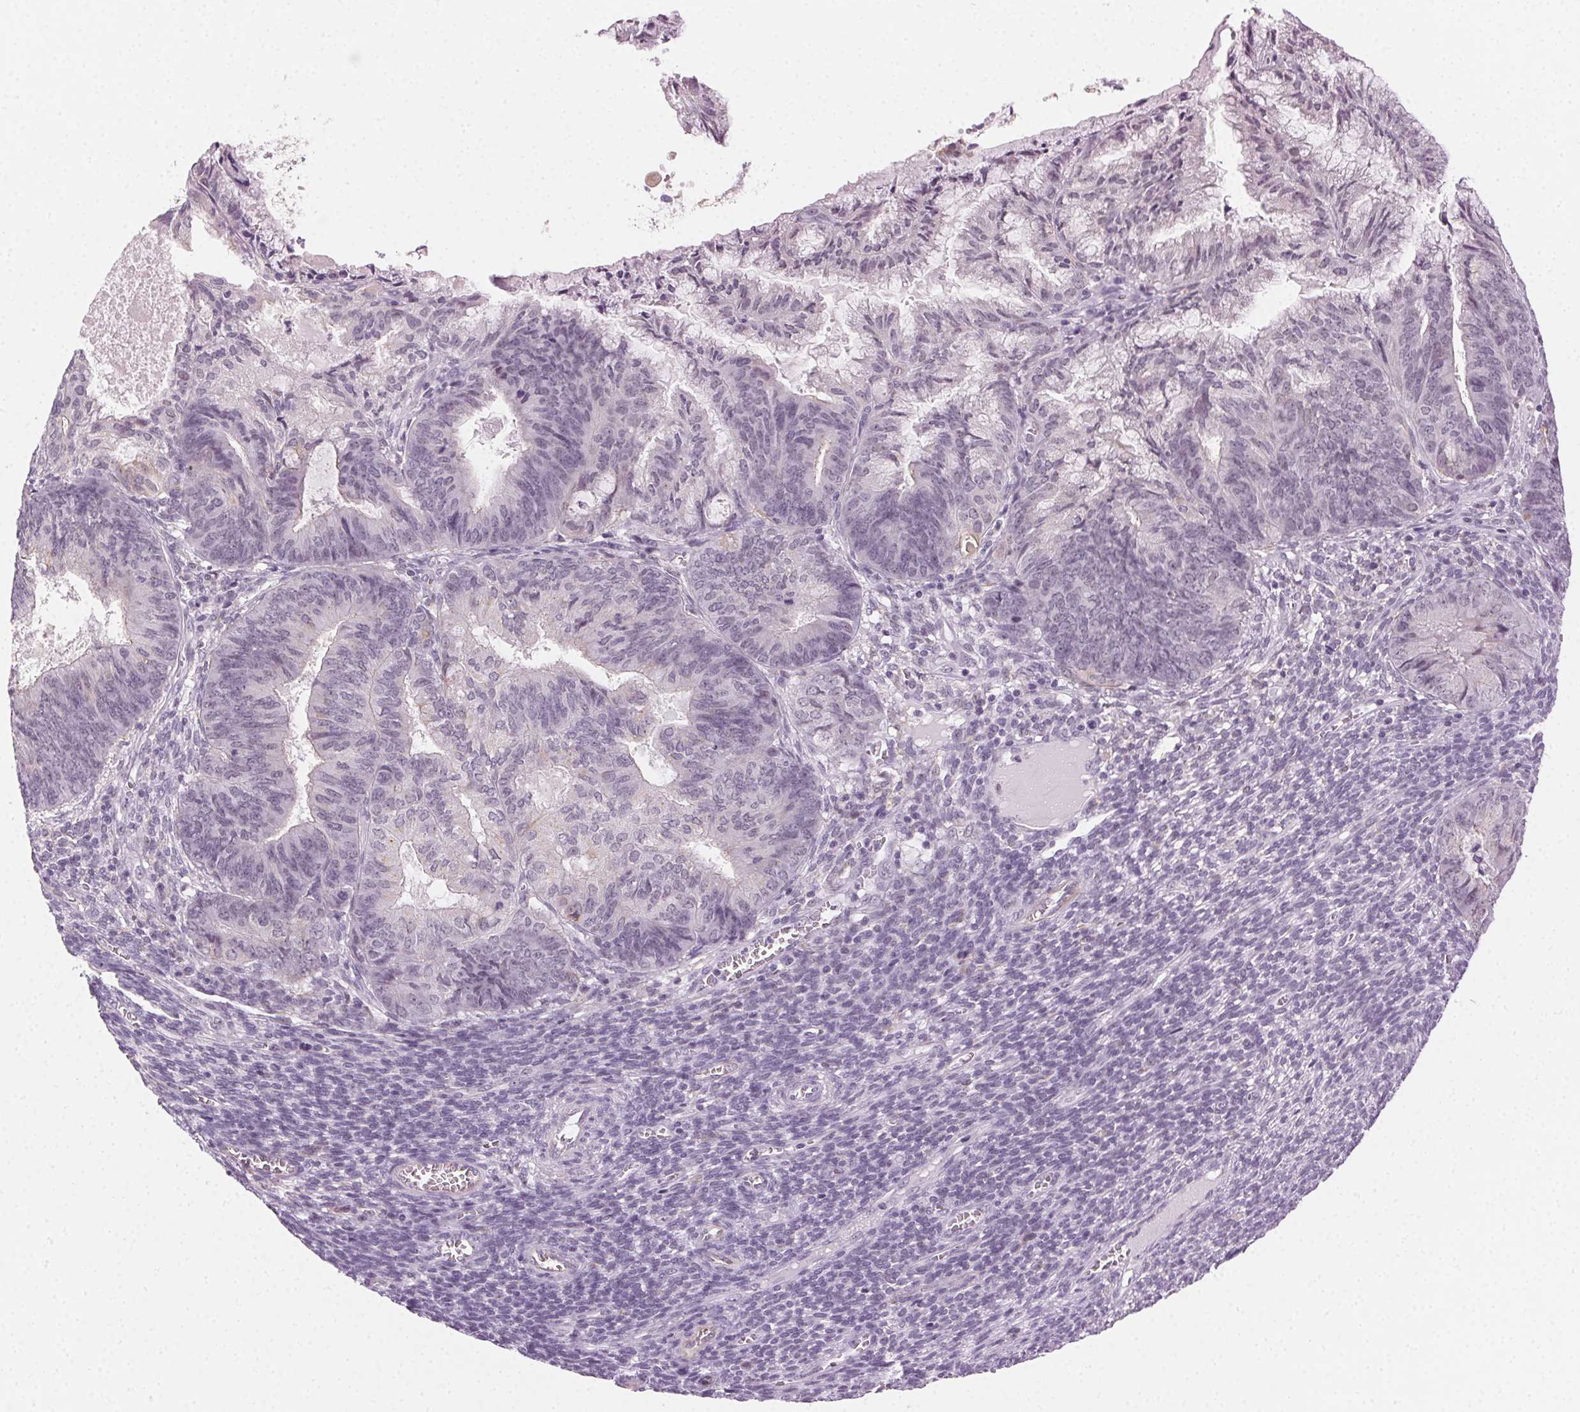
{"staining": {"intensity": "negative", "quantity": "none", "location": "none"}, "tissue": "endometrial cancer", "cell_type": "Tumor cells", "image_type": "cancer", "snomed": [{"axis": "morphology", "description": "Adenocarcinoma, NOS"}, {"axis": "topography", "description": "Endometrium"}], "caption": "Immunohistochemical staining of human adenocarcinoma (endometrial) reveals no significant expression in tumor cells.", "gene": "AIF1L", "patient": {"sex": "female", "age": 86}}